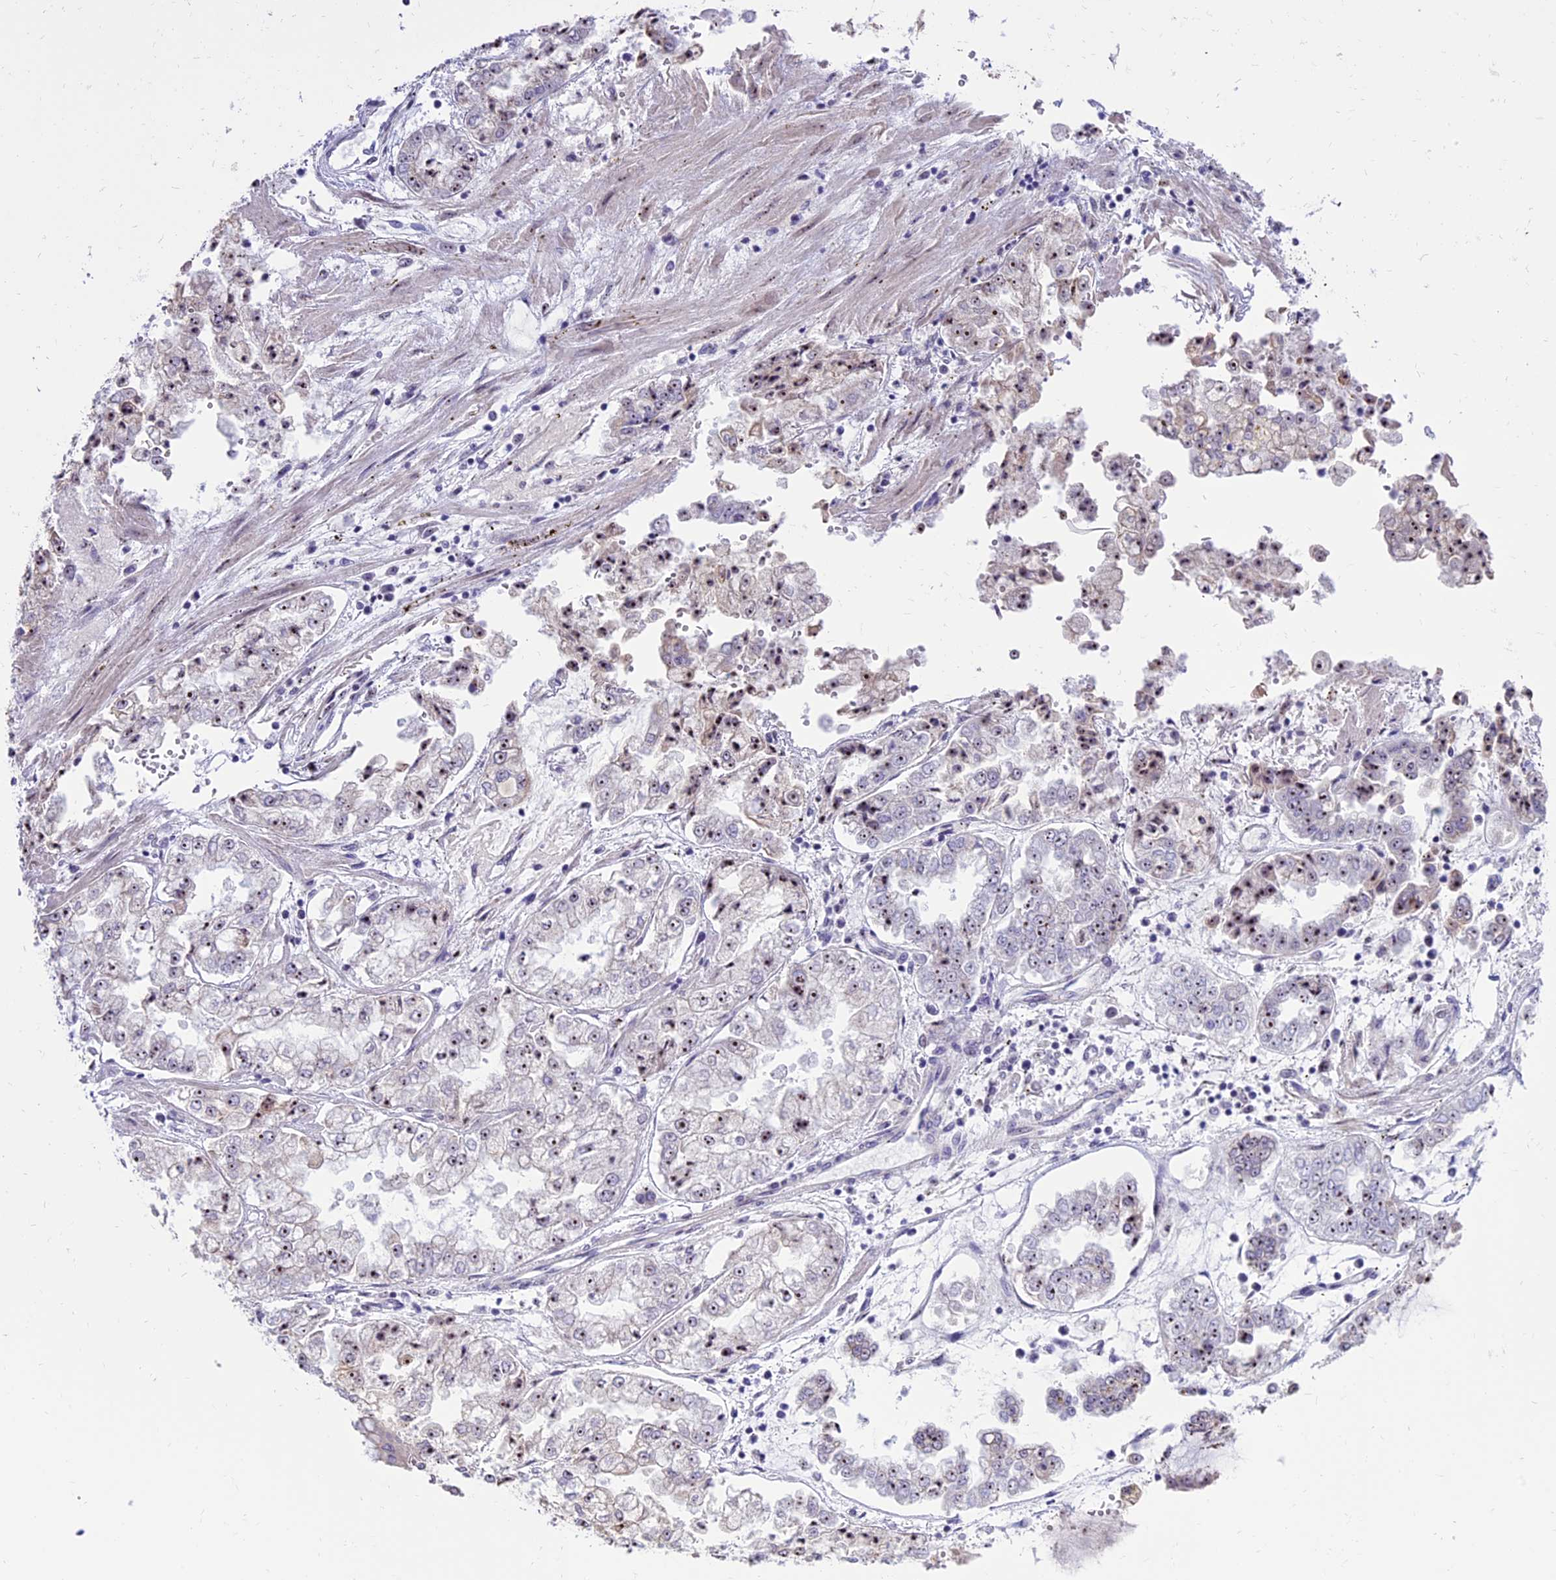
{"staining": {"intensity": "moderate", "quantity": "25%-75%", "location": "nuclear"}, "tissue": "stomach cancer", "cell_type": "Tumor cells", "image_type": "cancer", "snomed": [{"axis": "morphology", "description": "Adenocarcinoma, NOS"}, {"axis": "topography", "description": "Stomach"}], "caption": "Moderate nuclear positivity for a protein is seen in about 25%-75% of tumor cells of stomach cancer (adenocarcinoma) using IHC.", "gene": "TBL3", "patient": {"sex": "male", "age": 76}}